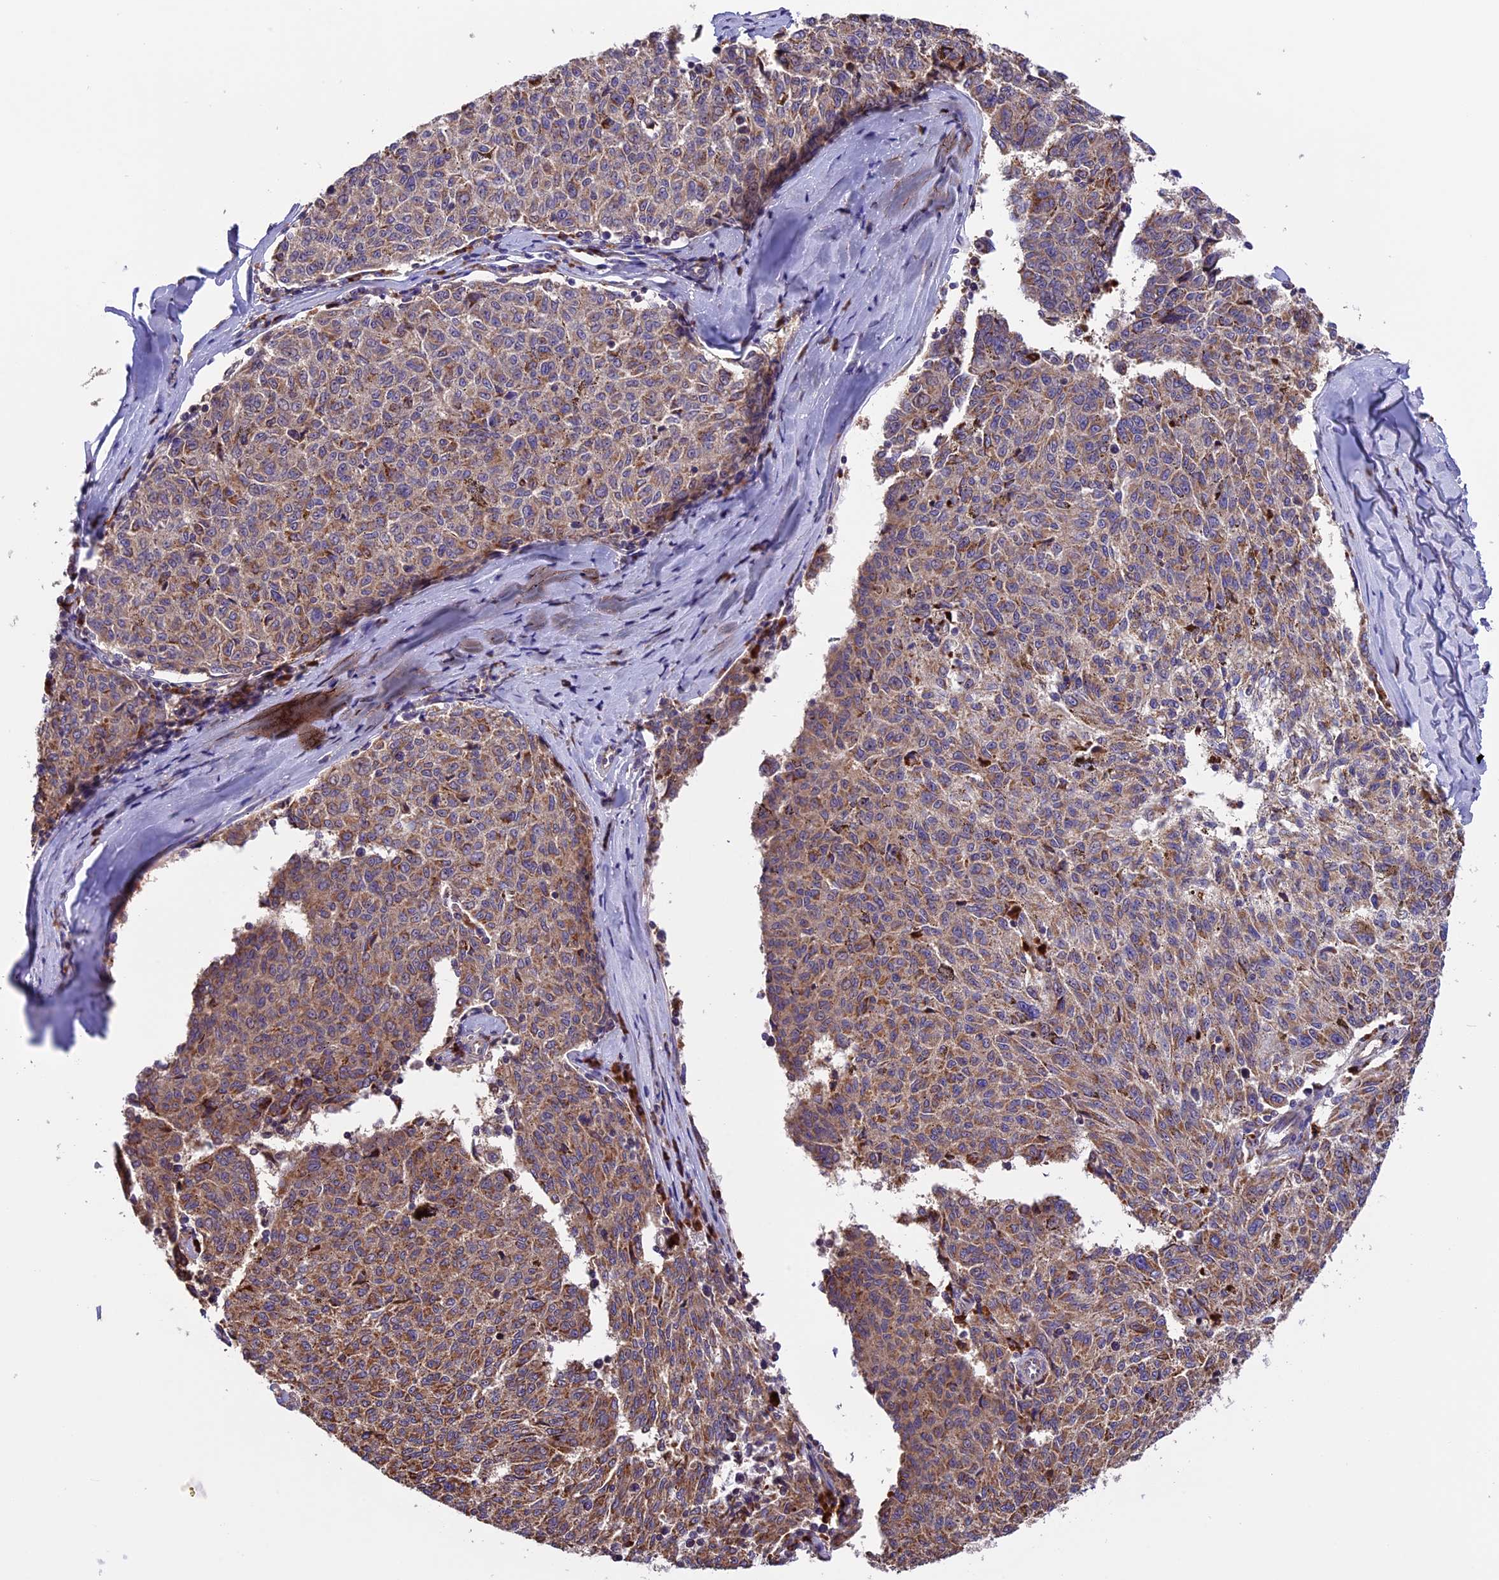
{"staining": {"intensity": "moderate", "quantity": ">75%", "location": "cytoplasmic/membranous"}, "tissue": "melanoma", "cell_type": "Tumor cells", "image_type": "cancer", "snomed": [{"axis": "morphology", "description": "Malignant melanoma, NOS"}, {"axis": "topography", "description": "Skin"}], "caption": "IHC staining of melanoma, which displays medium levels of moderate cytoplasmic/membranous positivity in approximately >75% of tumor cells indicating moderate cytoplasmic/membranous protein staining. The staining was performed using DAB (brown) for protein detection and nuclei were counterstained in hematoxylin (blue).", "gene": "METTL22", "patient": {"sex": "female", "age": 72}}